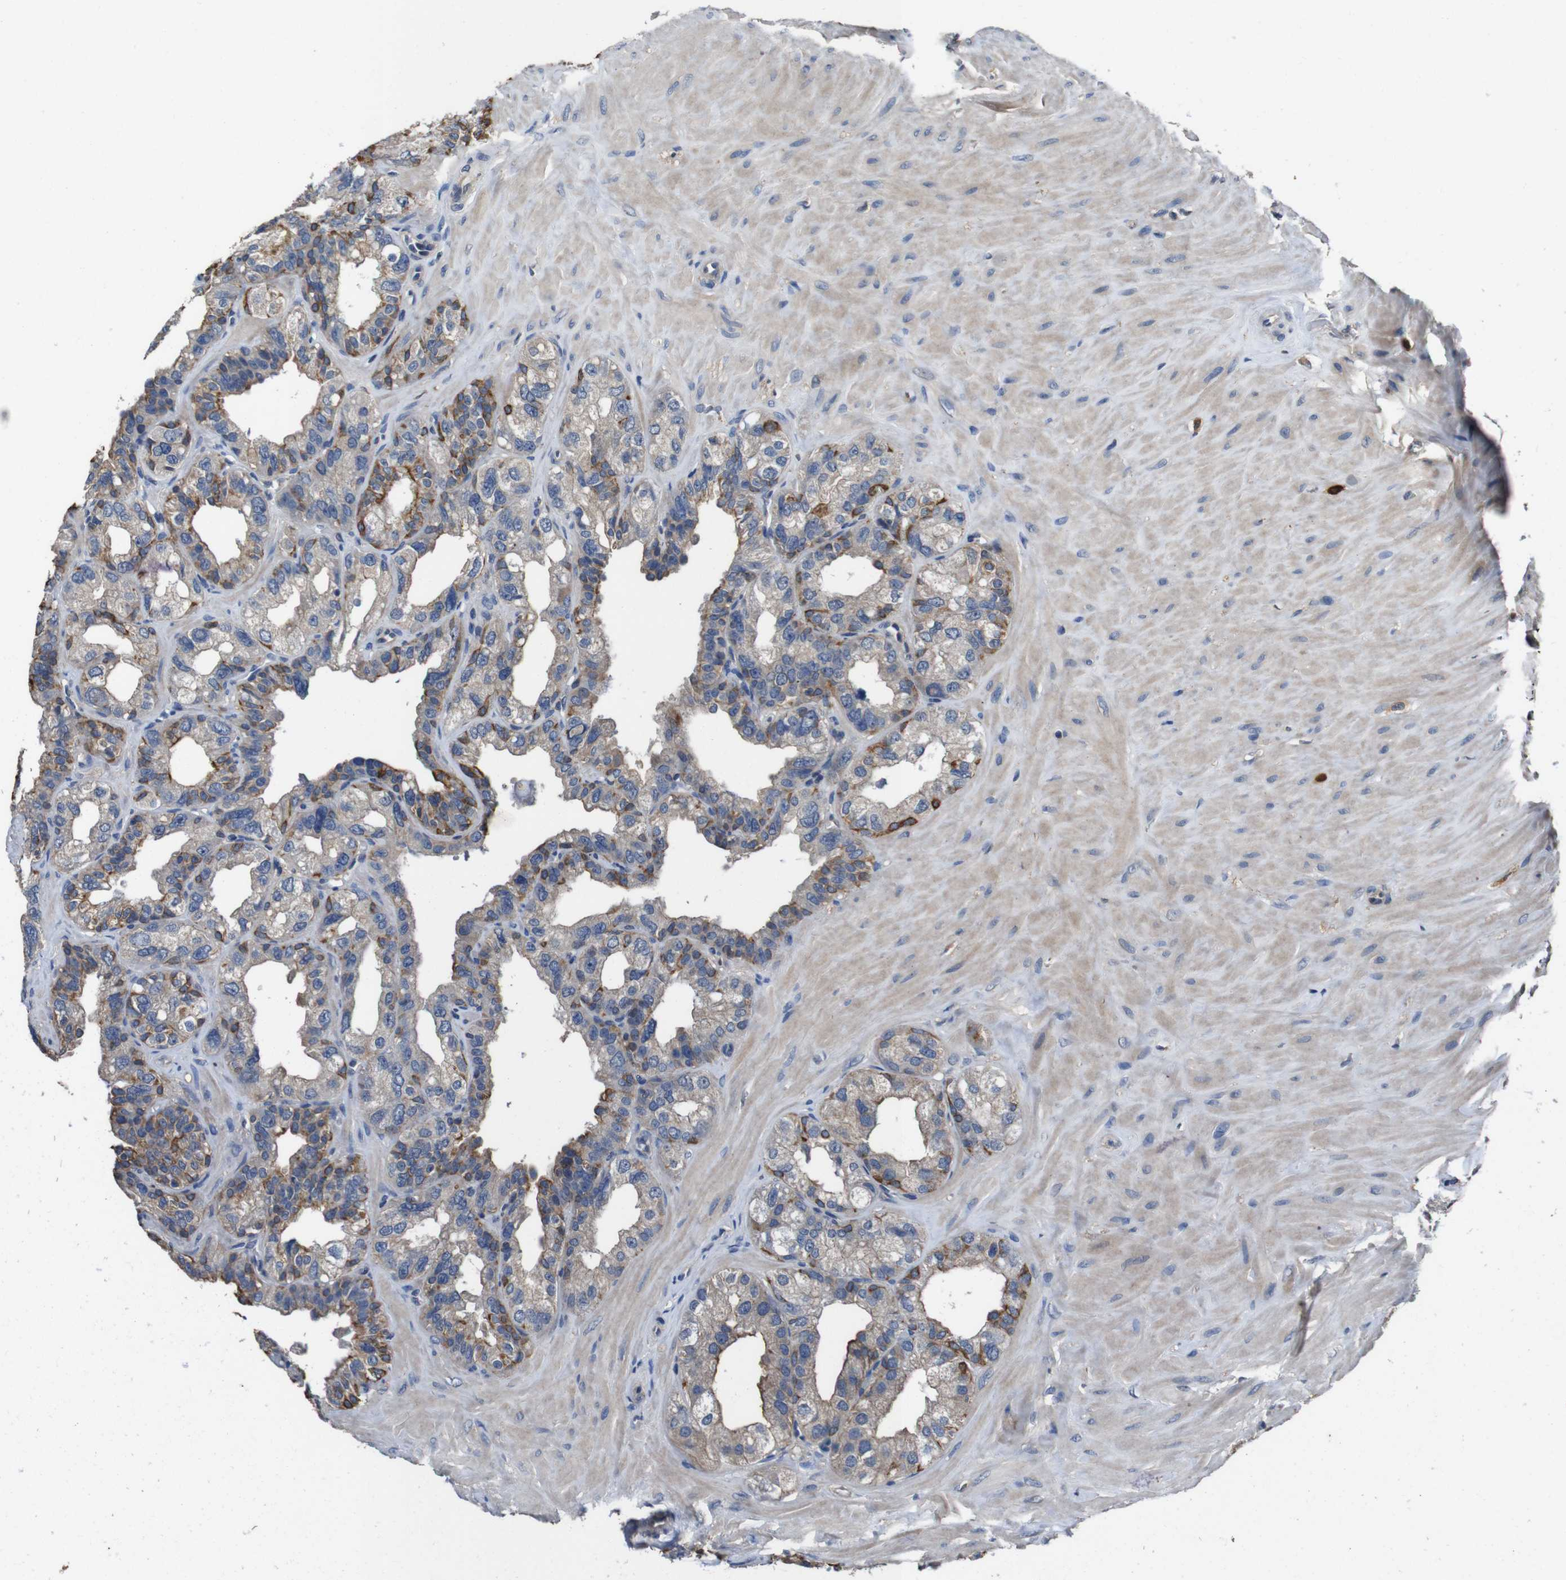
{"staining": {"intensity": "moderate", "quantity": "25%-75%", "location": "cytoplasmic/membranous"}, "tissue": "seminal vesicle", "cell_type": "Glandular cells", "image_type": "normal", "snomed": [{"axis": "morphology", "description": "Normal tissue, NOS"}, {"axis": "topography", "description": "Seminal veicle"}], "caption": "Immunohistochemical staining of benign human seminal vesicle demonstrates moderate cytoplasmic/membranous protein staining in about 25%-75% of glandular cells.", "gene": "GLIPR1", "patient": {"sex": "male", "age": 68}}